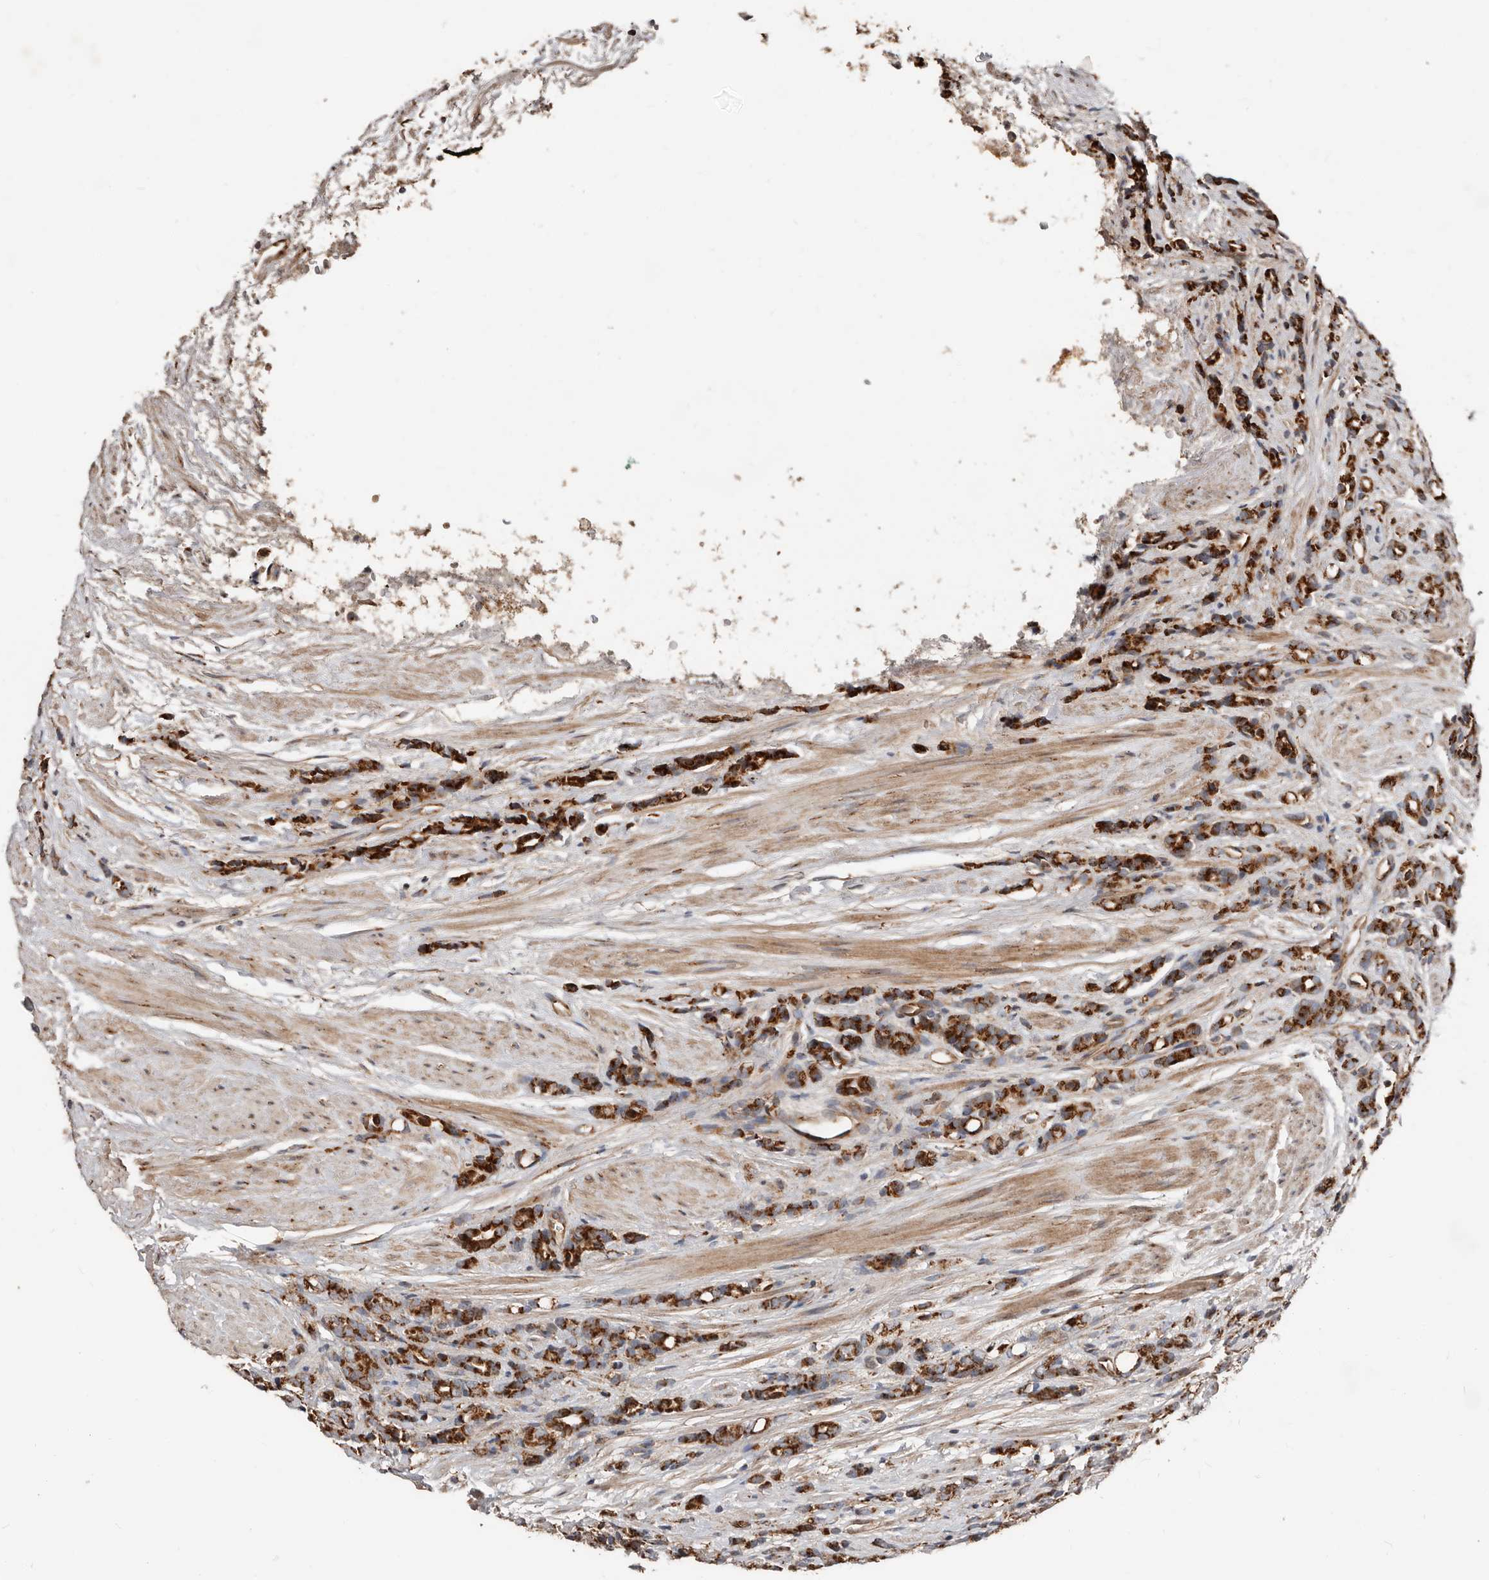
{"staining": {"intensity": "strong", "quantity": ">75%", "location": "cytoplasmic/membranous"}, "tissue": "prostate cancer", "cell_type": "Tumor cells", "image_type": "cancer", "snomed": [{"axis": "morphology", "description": "Adenocarcinoma, High grade"}, {"axis": "topography", "description": "Prostate"}], "caption": "Strong cytoplasmic/membranous protein expression is appreciated in about >75% of tumor cells in prostate high-grade adenocarcinoma.", "gene": "COG1", "patient": {"sex": "male", "age": 62}}